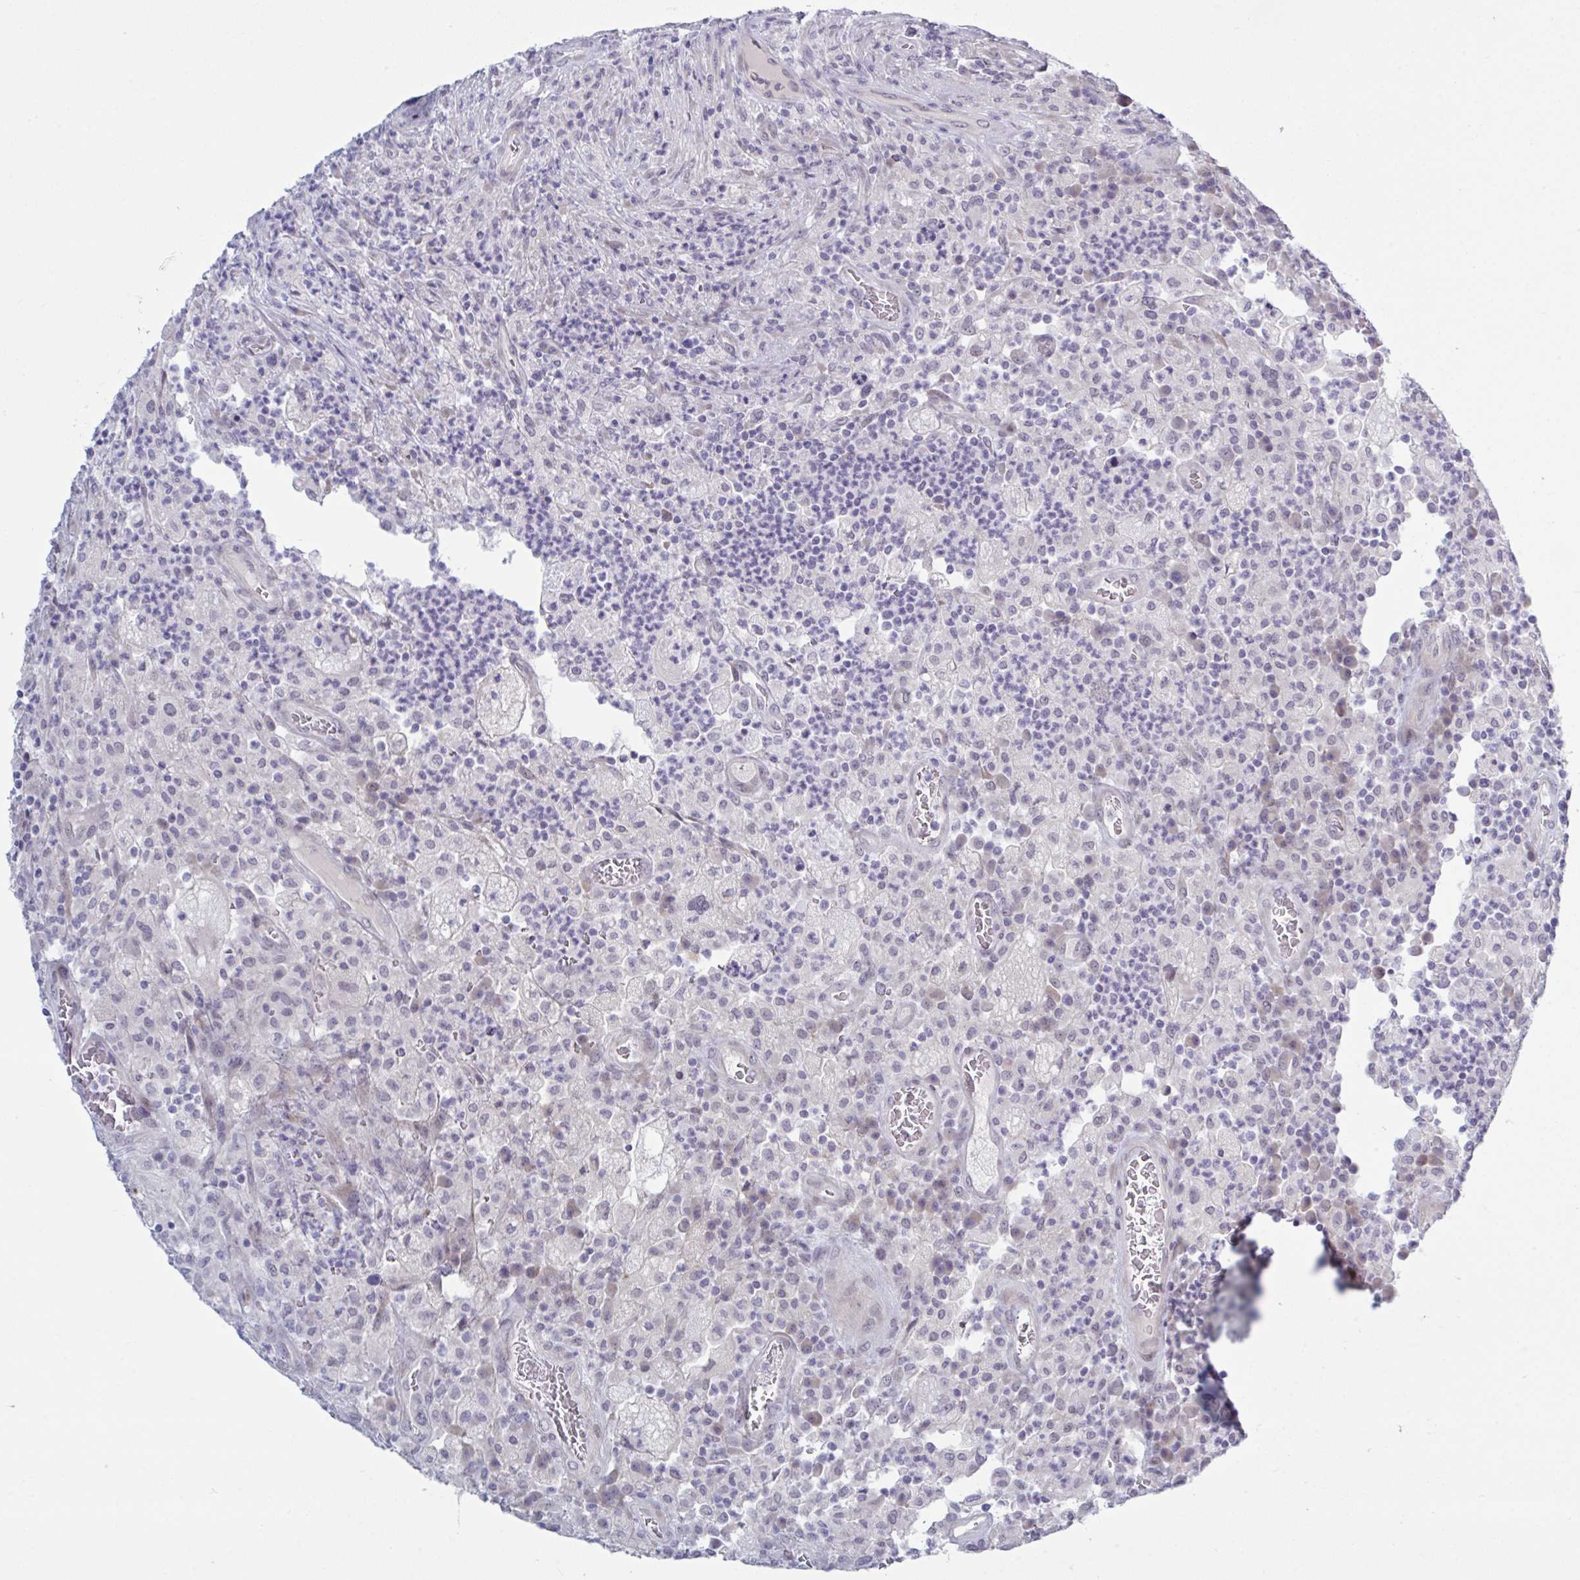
{"staining": {"intensity": "negative", "quantity": "none", "location": "none"}, "tissue": "colorectal cancer", "cell_type": "Tumor cells", "image_type": "cancer", "snomed": [{"axis": "morphology", "description": "Adenocarcinoma, NOS"}, {"axis": "topography", "description": "Colon"}], "caption": "The micrograph shows no staining of tumor cells in adenocarcinoma (colorectal).", "gene": "TCEAL8", "patient": {"sex": "female", "age": 86}}